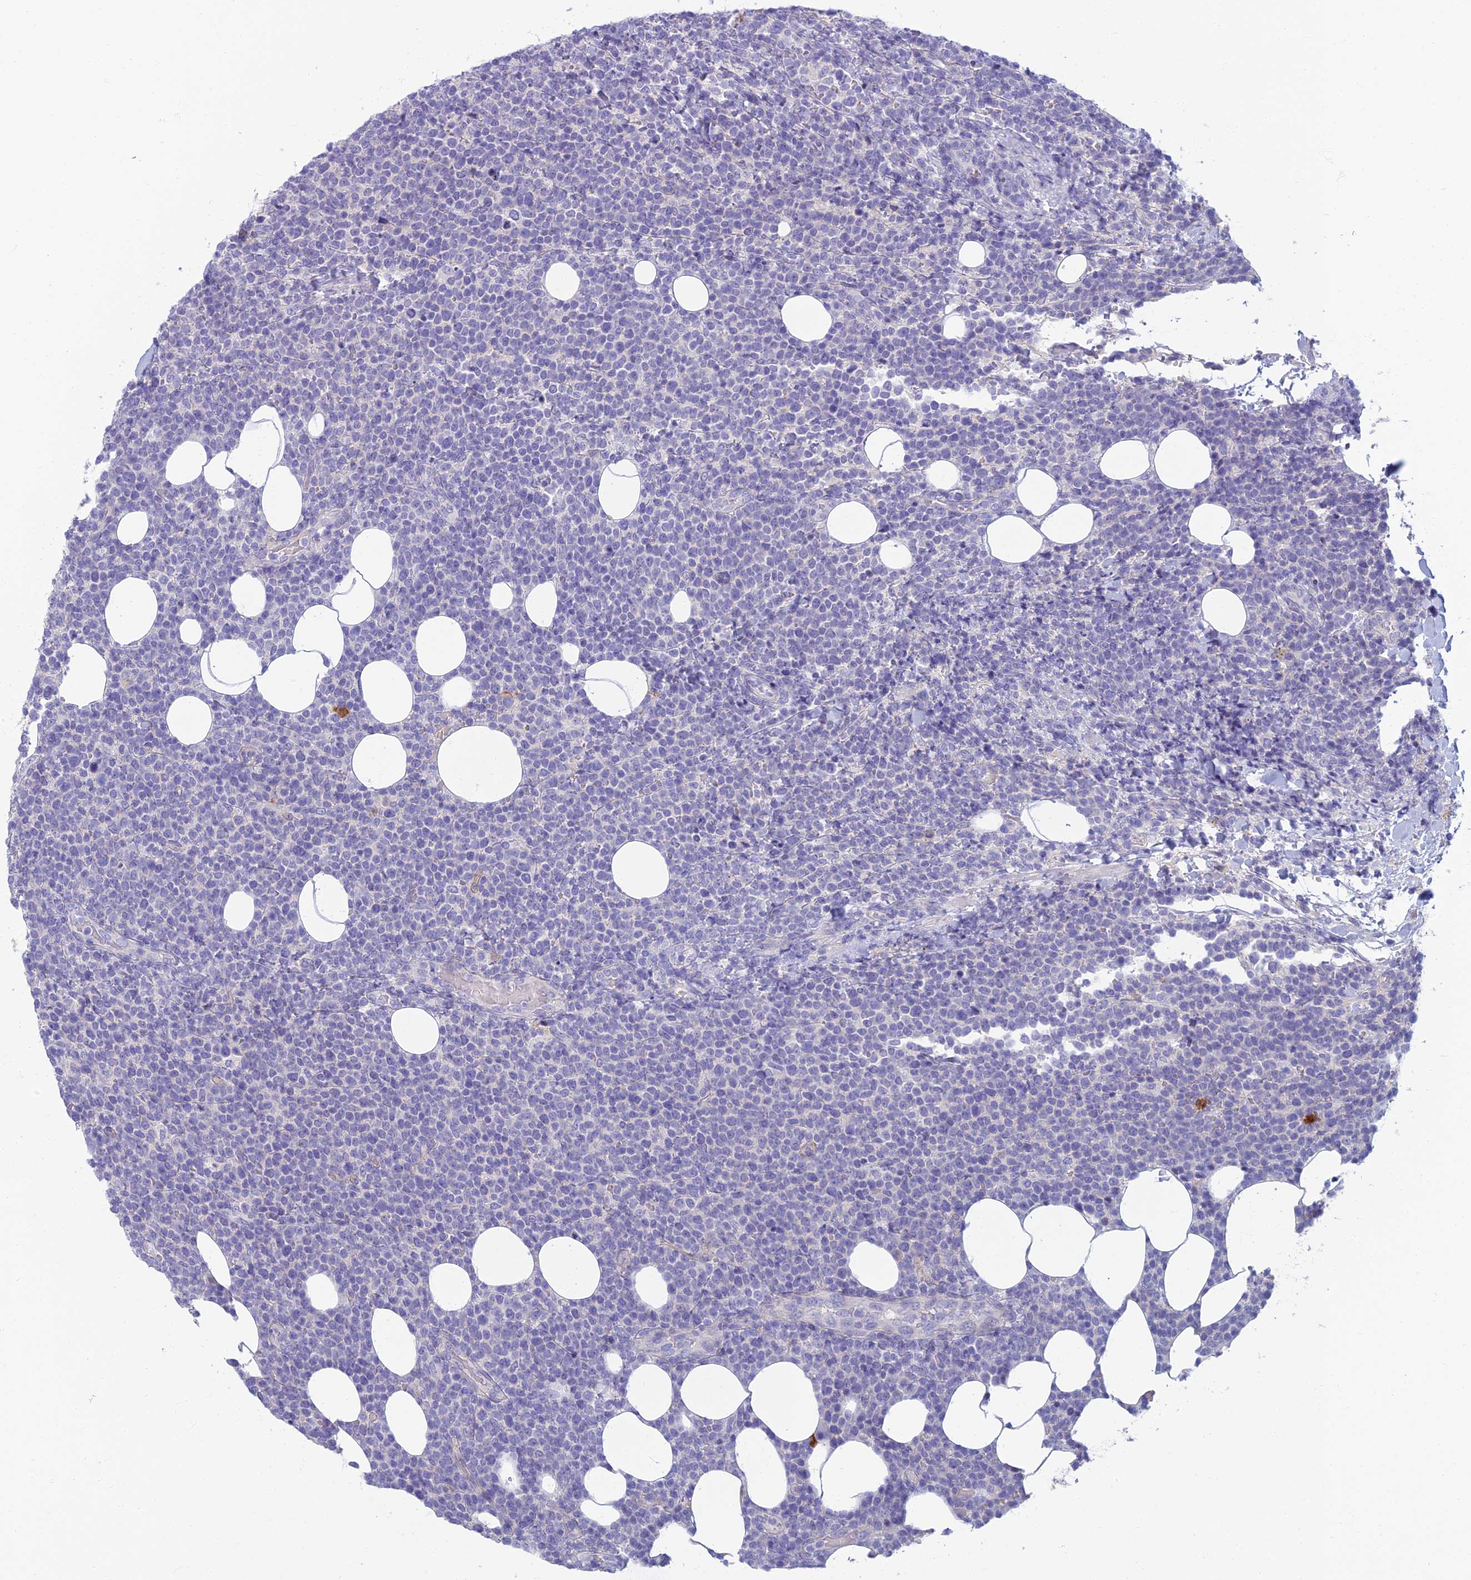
{"staining": {"intensity": "negative", "quantity": "none", "location": "none"}, "tissue": "lymphoma", "cell_type": "Tumor cells", "image_type": "cancer", "snomed": [{"axis": "morphology", "description": "Malignant lymphoma, non-Hodgkin's type, High grade"}, {"axis": "topography", "description": "Lymph node"}], "caption": "IHC histopathology image of neoplastic tissue: human high-grade malignant lymphoma, non-Hodgkin's type stained with DAB exhibits no significant protein expression in tumor cells.", "gene": "NEURL1", "patient": {"sex": "male", "age": 61}}